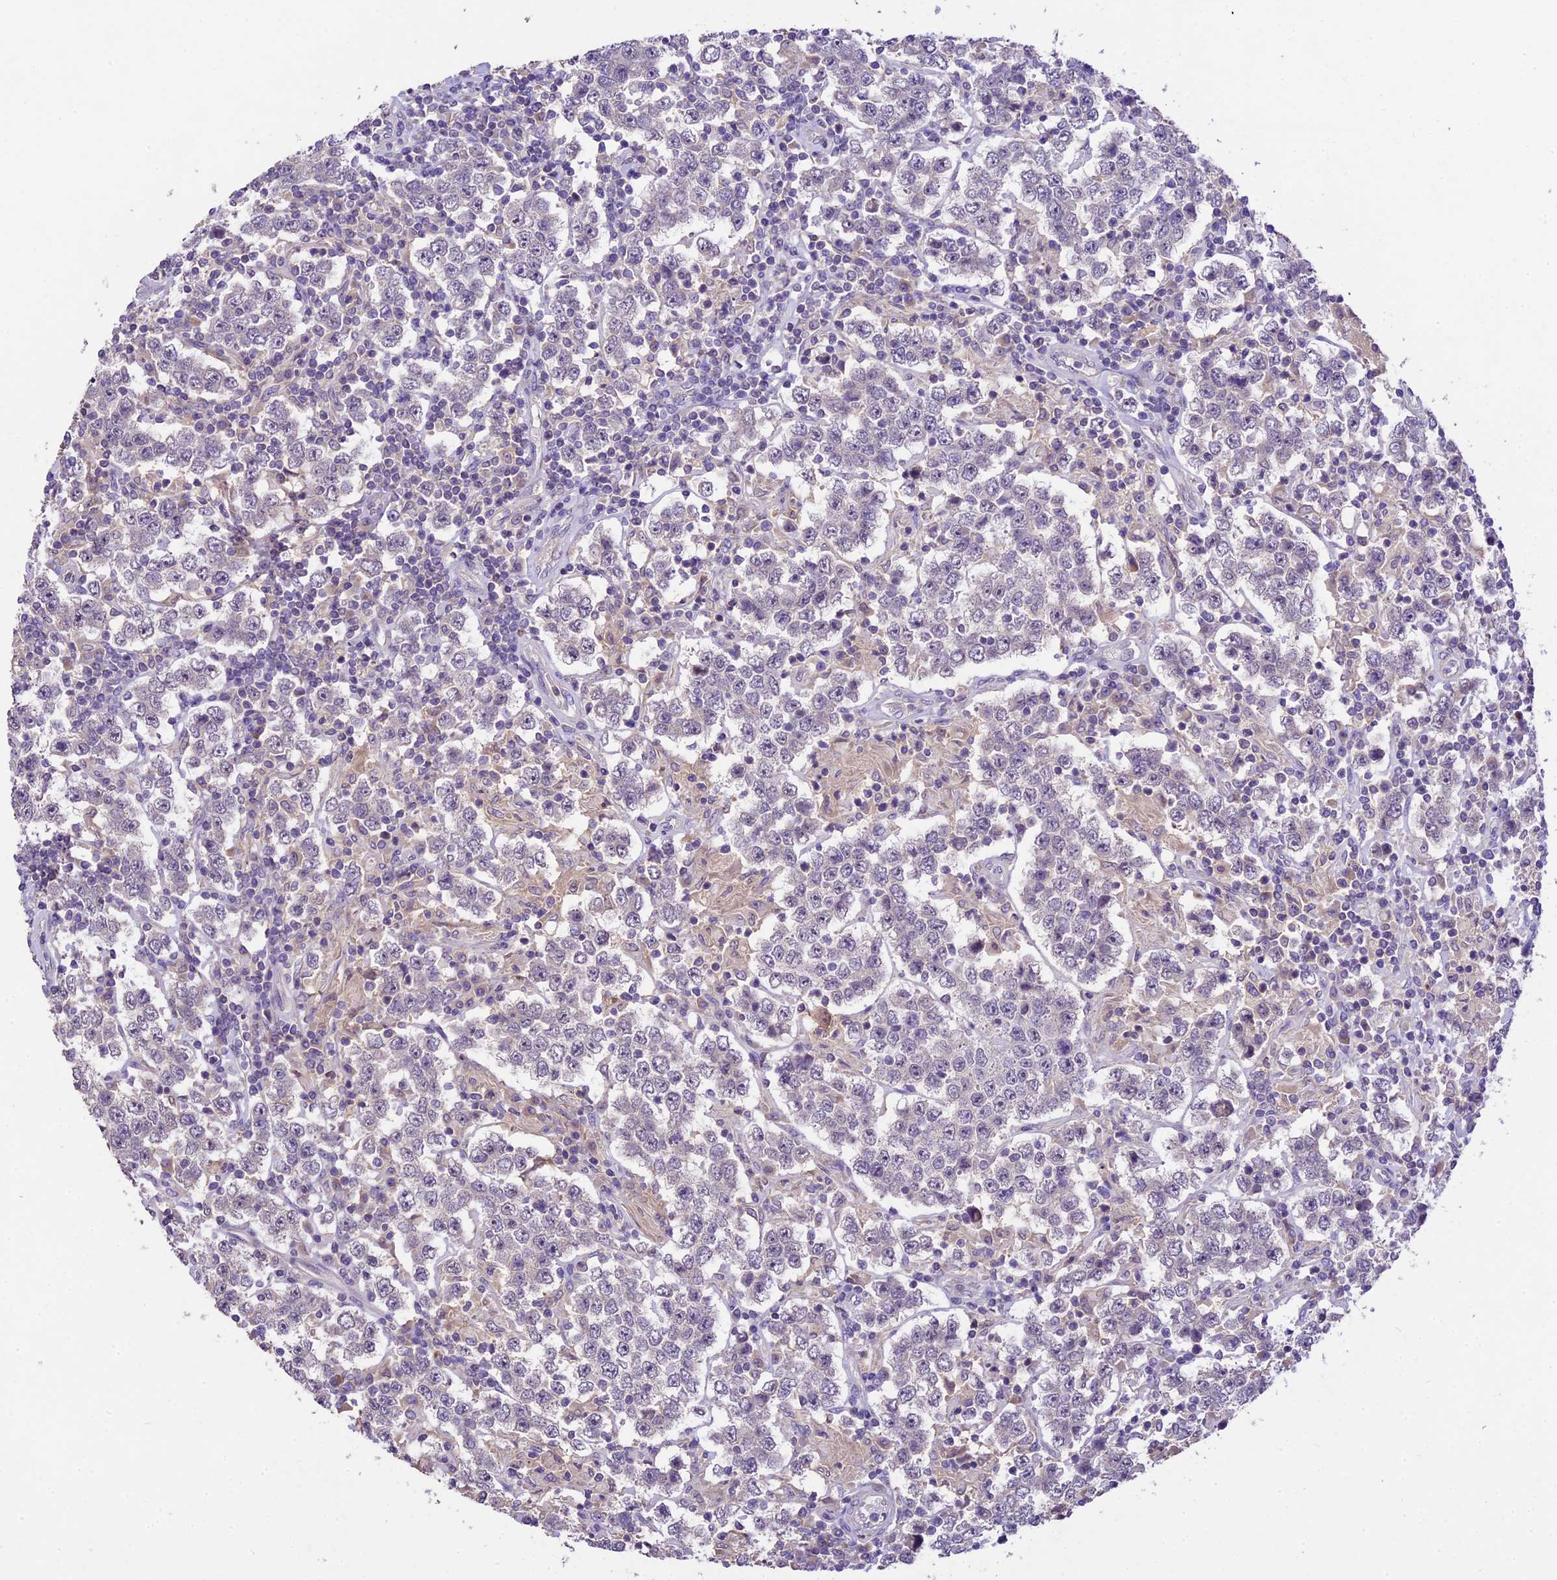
{"staining": {"intensity": "negative", "quantity": "none", "location": "none"}, "tissue": "testis cancer", "cell_type": "Tumor cells", "image_type": "cancer", "snomed": [{"axis": "morphology", "description": "Normal tissue, NOS"}, {"axis": "morphology", "description": "Urothelial carcinoma, High grade"}, {"axis": "morphology", "description": "Seminoma, NOS"}, {"axis": "morphology", "description": "Carcinoma, Embryonal, NOS"}, {"axis": "topography", "description": "Urinary bladder"}, {"axis": "topography", "description": "Testis"}], "caption": "Histopathology image shows no significant protein positivity in tumor cells of seminoma (testis). (DAB (3,3'-diaminobenzidine) immunohistochemistry (IHC) with hematoxylin counter stain).", "gene": "DGKH", "patient": {"sex": "male", "age": 41}}